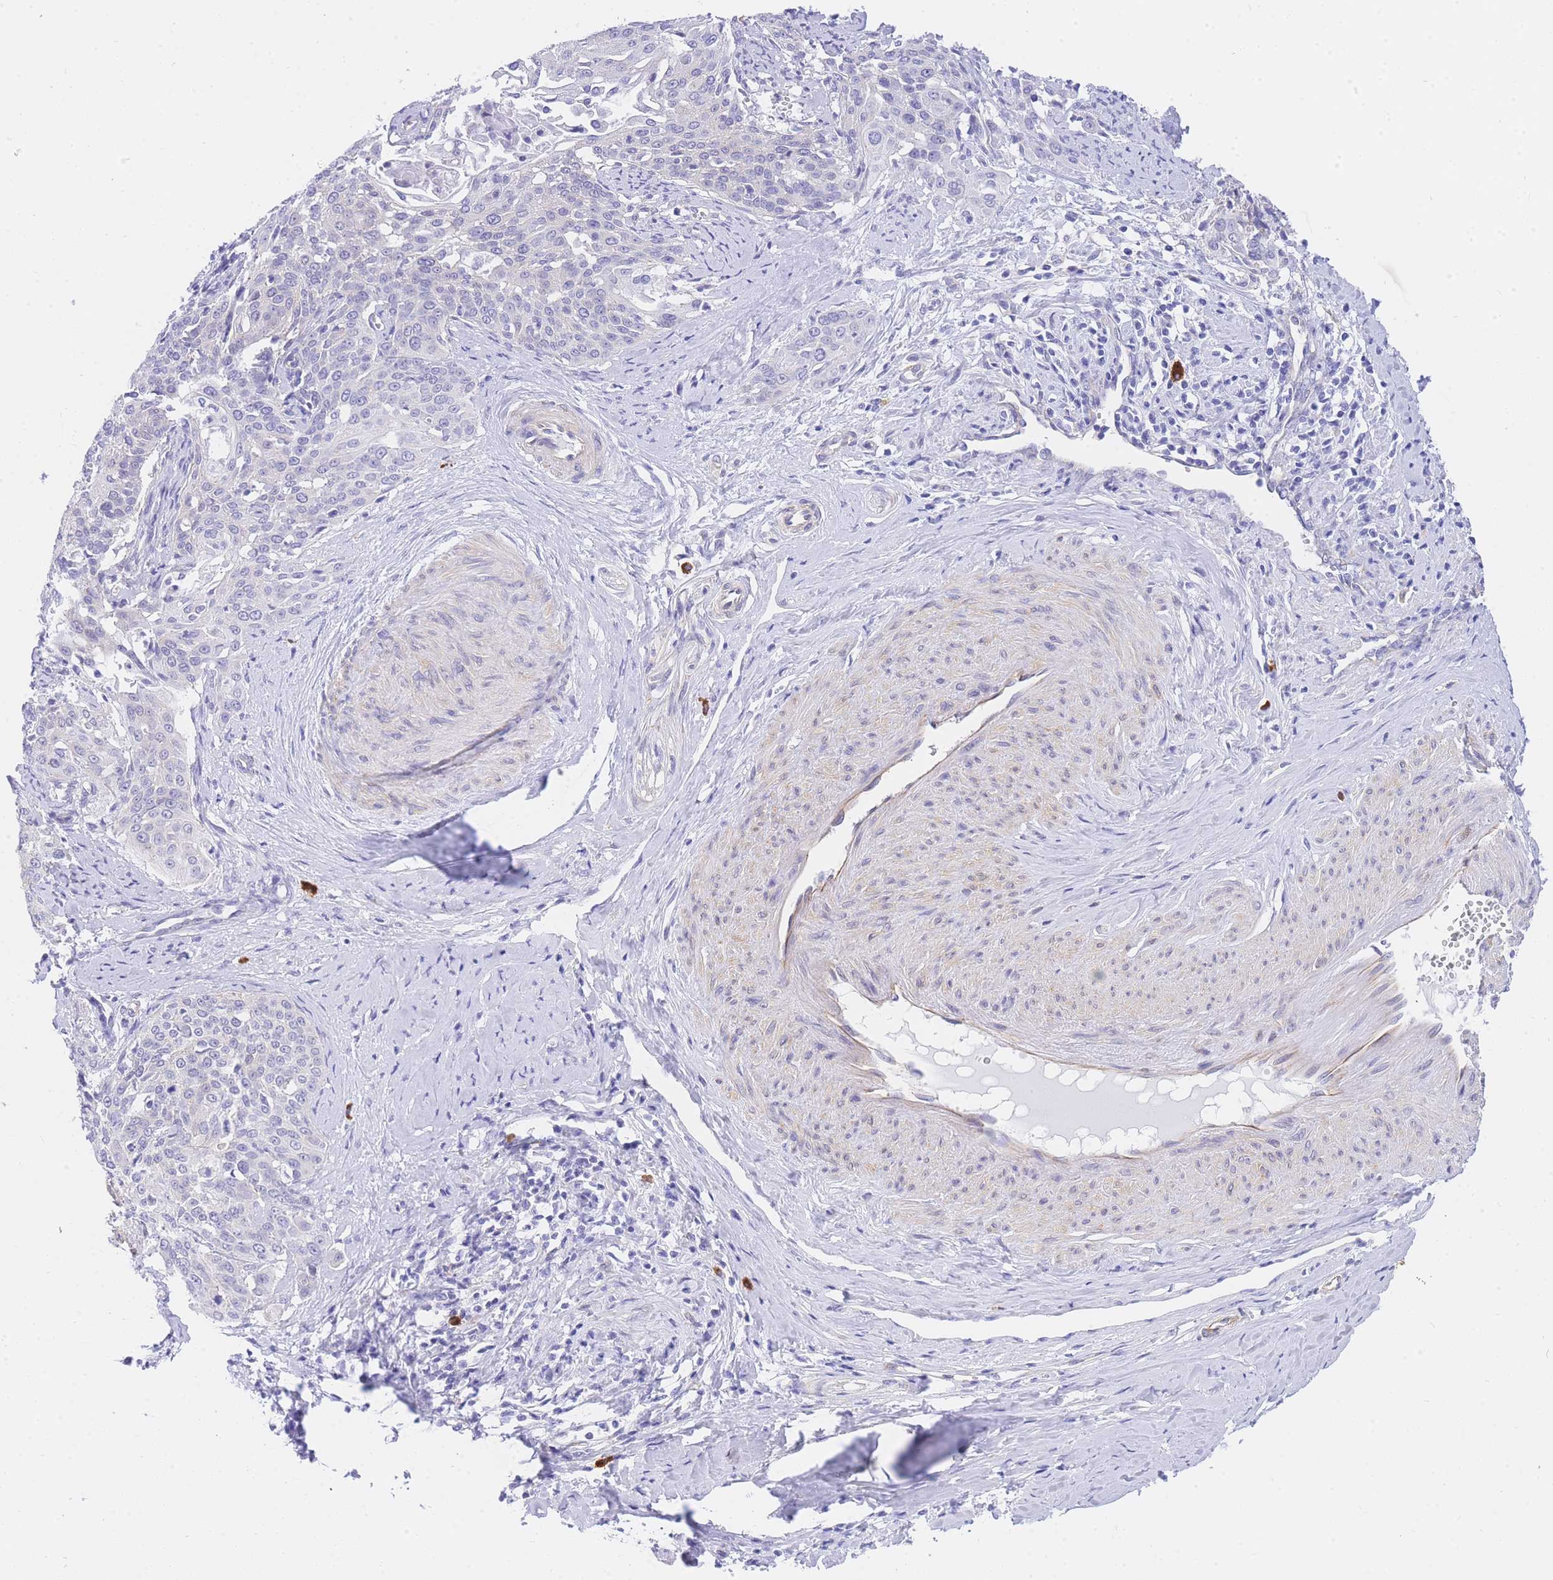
{"staining": {"intensity": "negative", "quantity": "none", "location": "none"}, "tissue": "cervical cancer", "cell_type": "Tumor cells", "image_type": "cancer", "snomed": [{"axis": "morphology", "description": "Squamous cell carcinoma, NOS"}, {"axis": "topography", "description": "Cervix"}], "caption": "High magnification brightfield microscopy of cervical cancer (squamous cell carcinoma) stained with DAB (brown) and counterstained with hematoxylin (blue): tumor cells show no significant expression.", "gene": "SRSF12", "patient": {"sex": "female", "age": 44}}